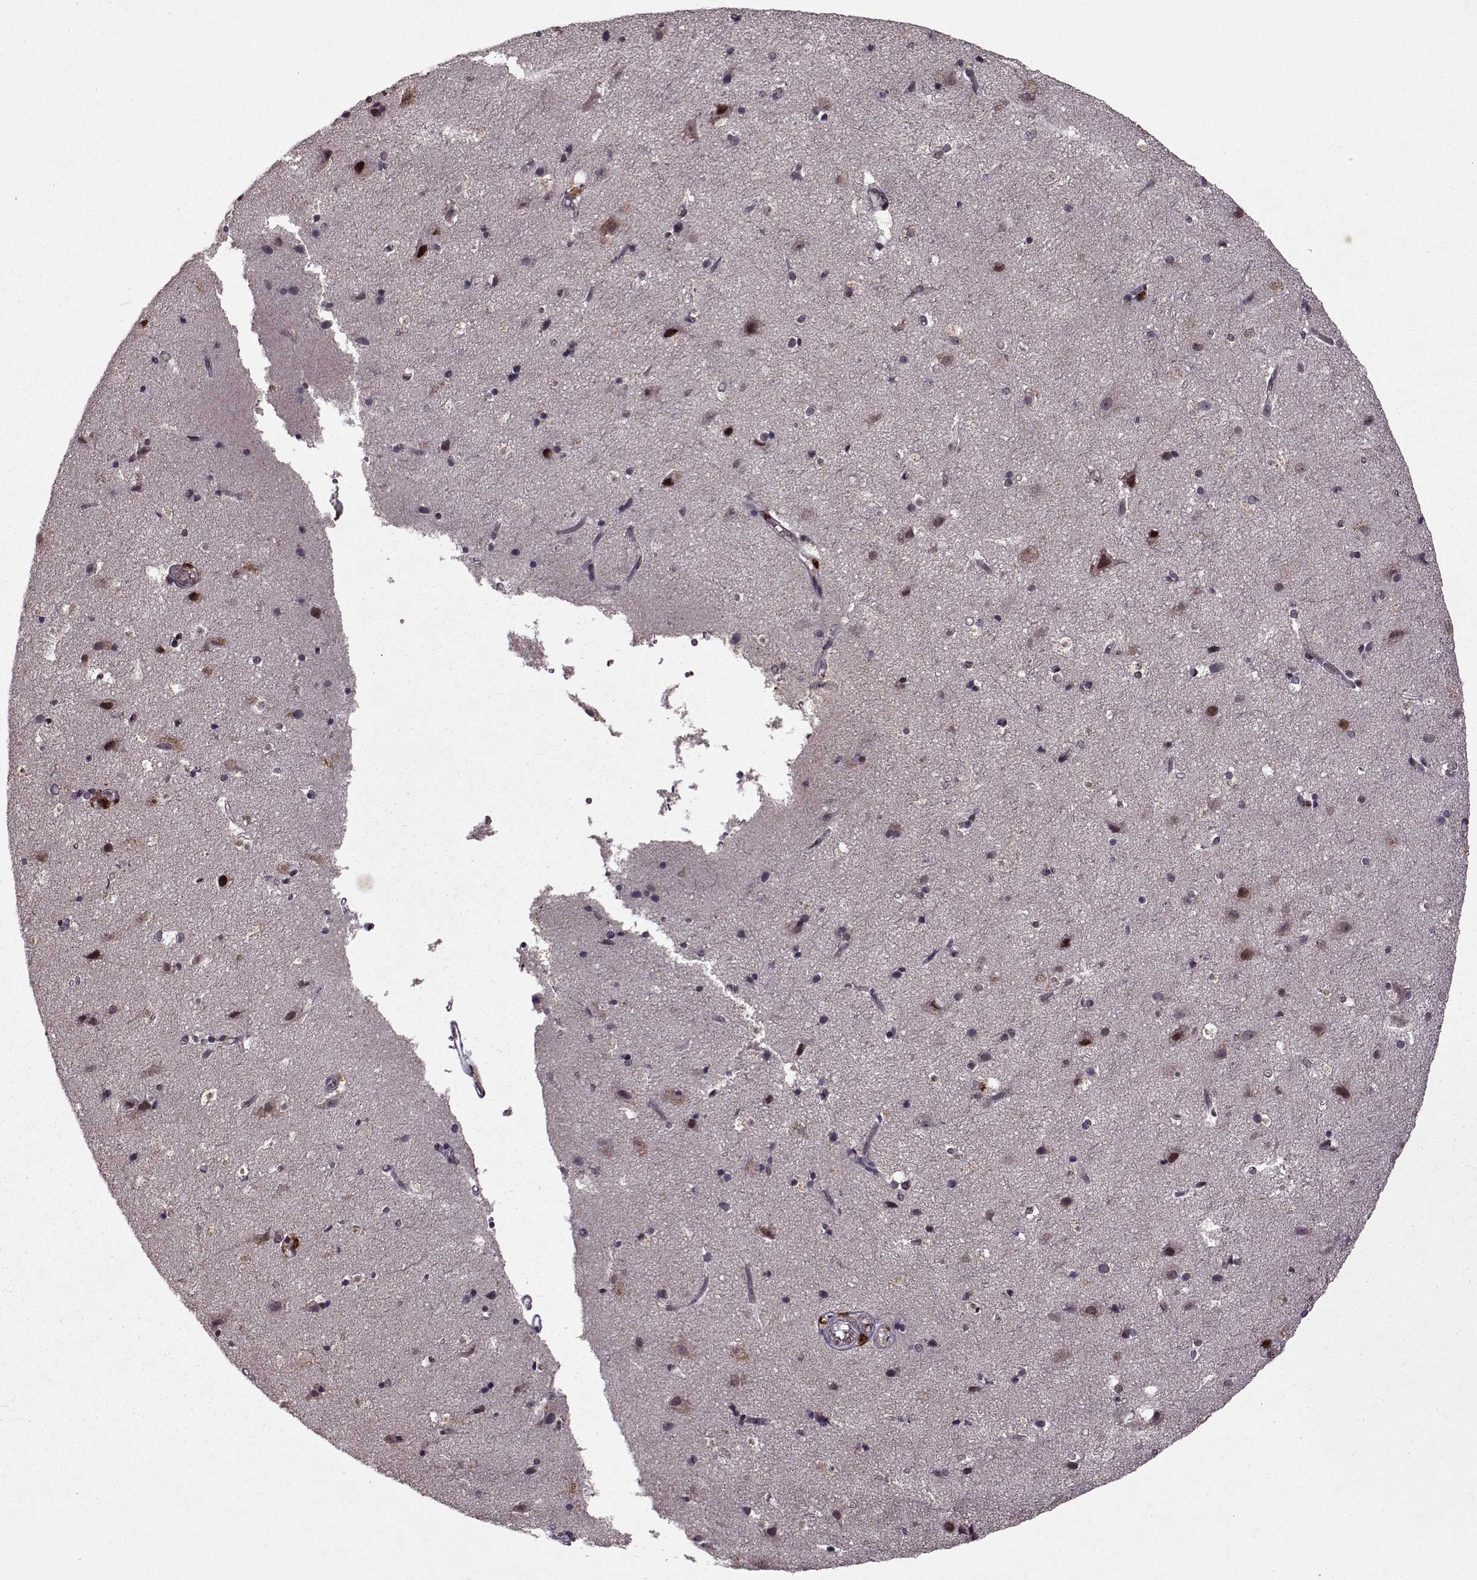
{"staining": {"intensity": "negative", "quantity": "none", "location": "none"}, "tissue": "cerebral cortex", "cell_type": "Endothelial cells", "image_type": "normal", "snomed": [{"axis": "morphology", "description": "Normal tissue, NOS"}, {"axis": "topography", "description": "Cerebral cortex"}], "caption": "Cerebral cortex stained for a protein using immunohistochemistry displays no expression endothelial cells.", "gene": "PSMA7", "patient": {"sex": "female", "age": 52}}